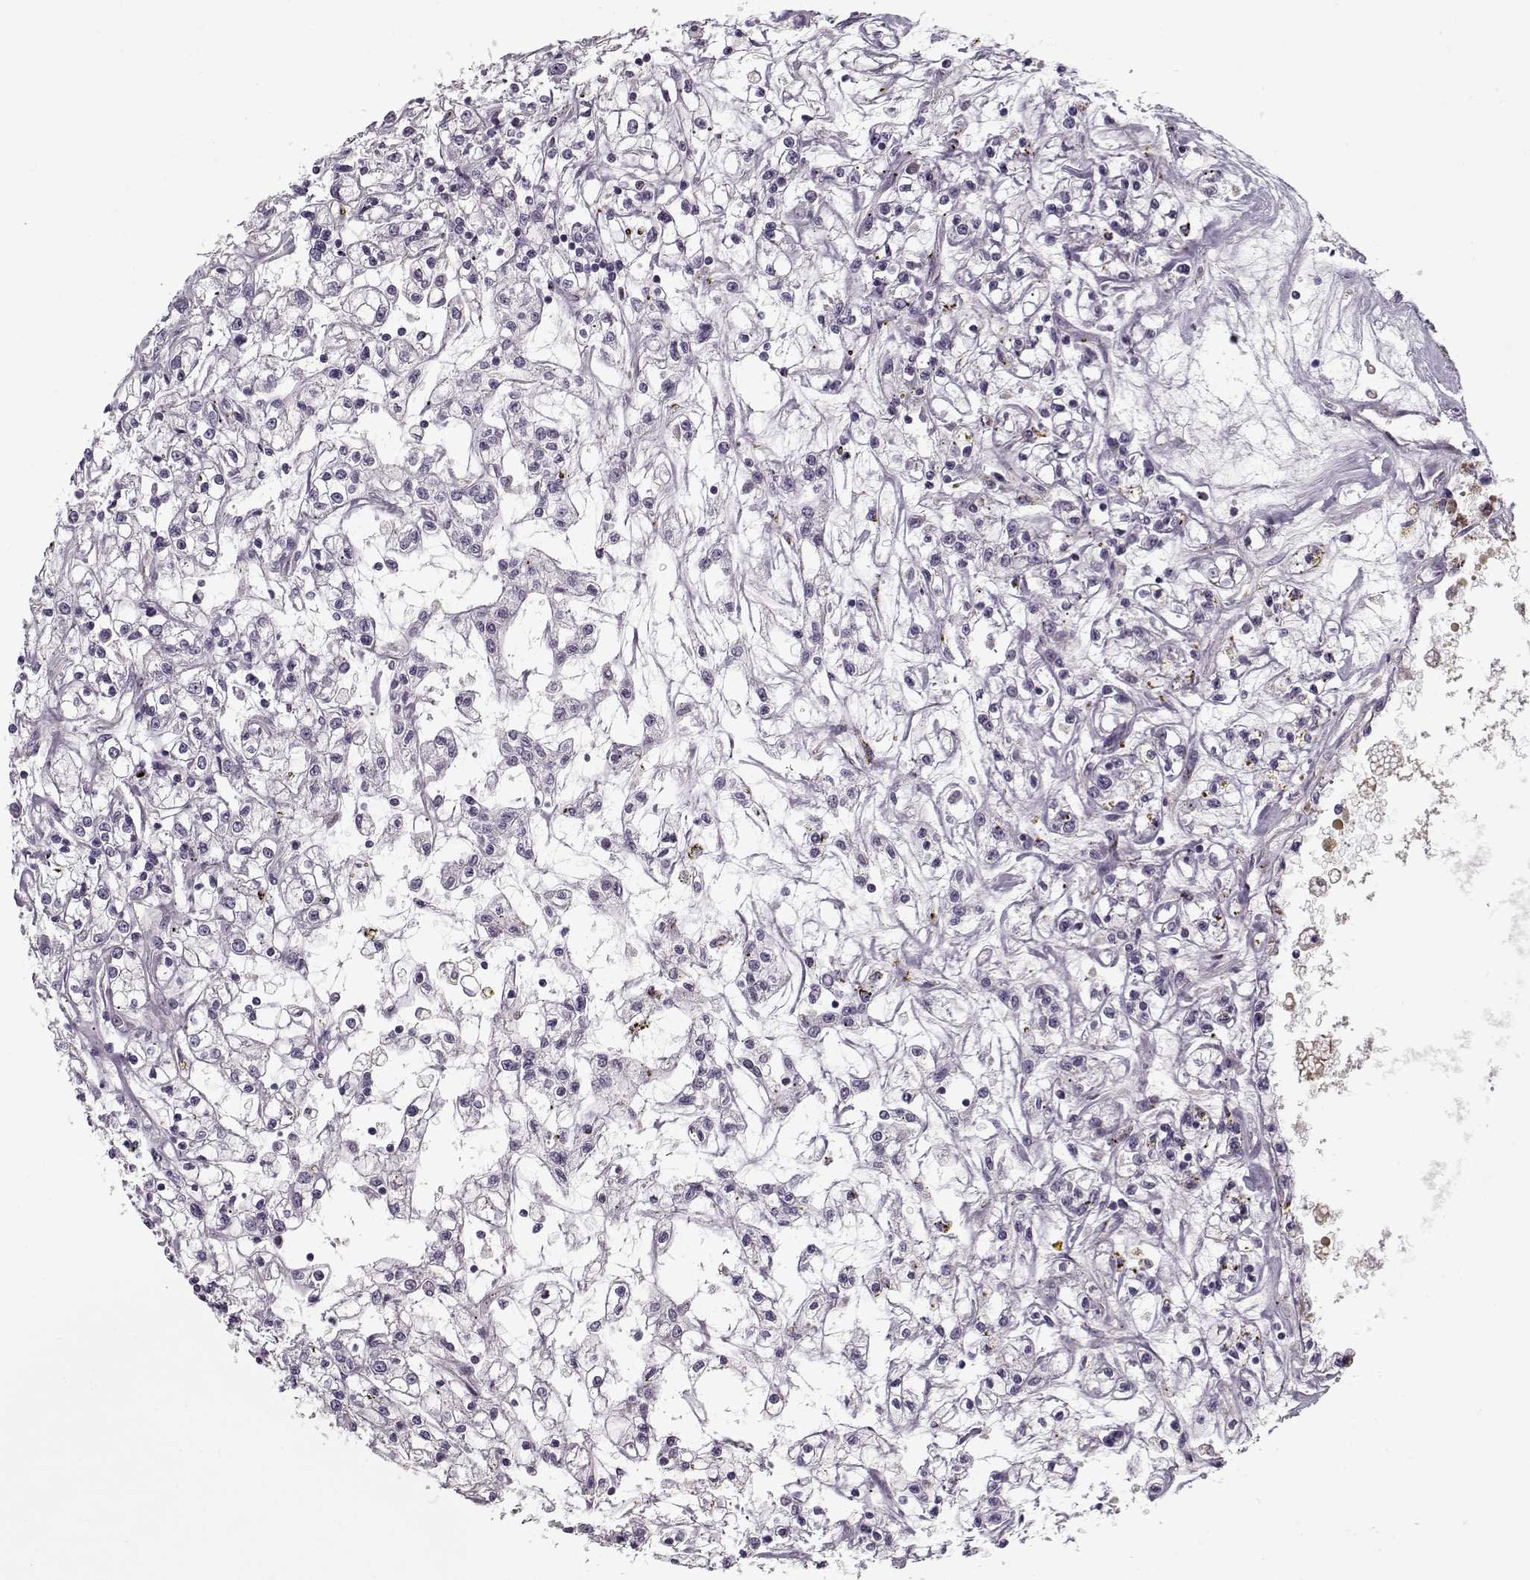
{"staining": {"intensity": "negative", "quantity": "none", "location": "none"}, "tissue": "renal cancer", "cell_type": "Tumor cells", "image_type": "cancer", "snomed": [{"axis": "morphology", "description": "Adenocarcinoma, NOS"}, {"axis": "topography", "description": "Kidney"}], "caption": "An image of human renal cancer is negative for staining in tumor cells. (DAB immunohistochemistry visualized using brightfield microscopy, high magnification).", "gene": "UNC13D", "patient": {"sex": "female", "age": 59}}